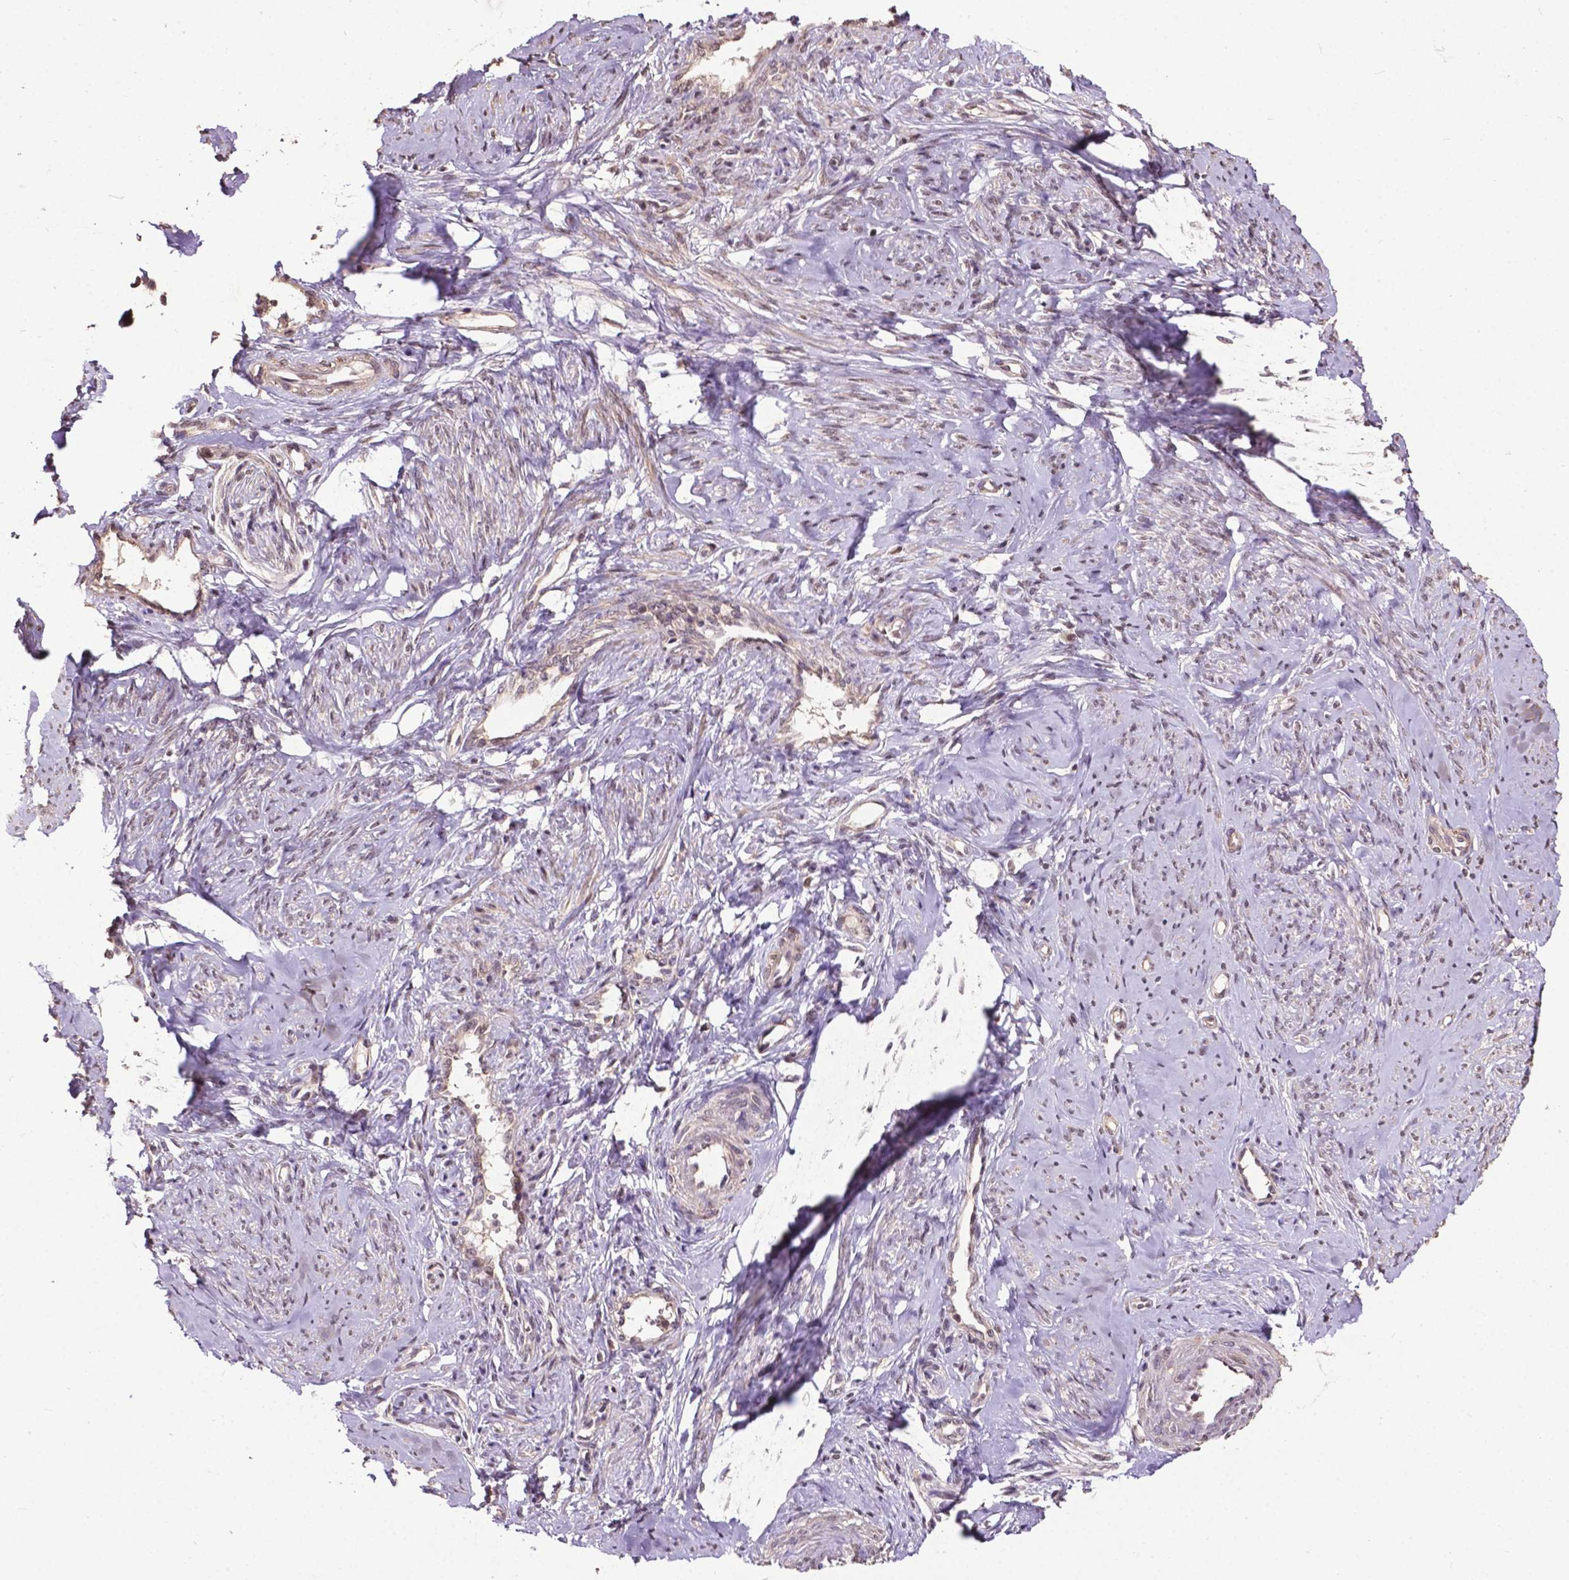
{"staining": {"intensity": "weak", "quantity": "25%-75%", "location": "cytoplasmic/membranous"}, "tissue": "smooth muscle", "cell_type": "Smooth muscle cells", "image_type": "normal", "snomed": [{"axis": "morphology", "description": "Normal tissue, NOS"}, {"axis": "topography", "description": "Smooth muscle"}], "caption": "Immunohistochemistry (IHC) of unremarkable human smooth muscle displays low levels of weak cytoplasmic/membranous expression in approximately 25%-75% of smooth muscle cells. The staining is performed using DAB brown chromogen to label protein expression. The nuclei are counter-stained blue using hematoxylin.", "gene": "GLRA2", "patient": {"sex": "female", "age": 48}}